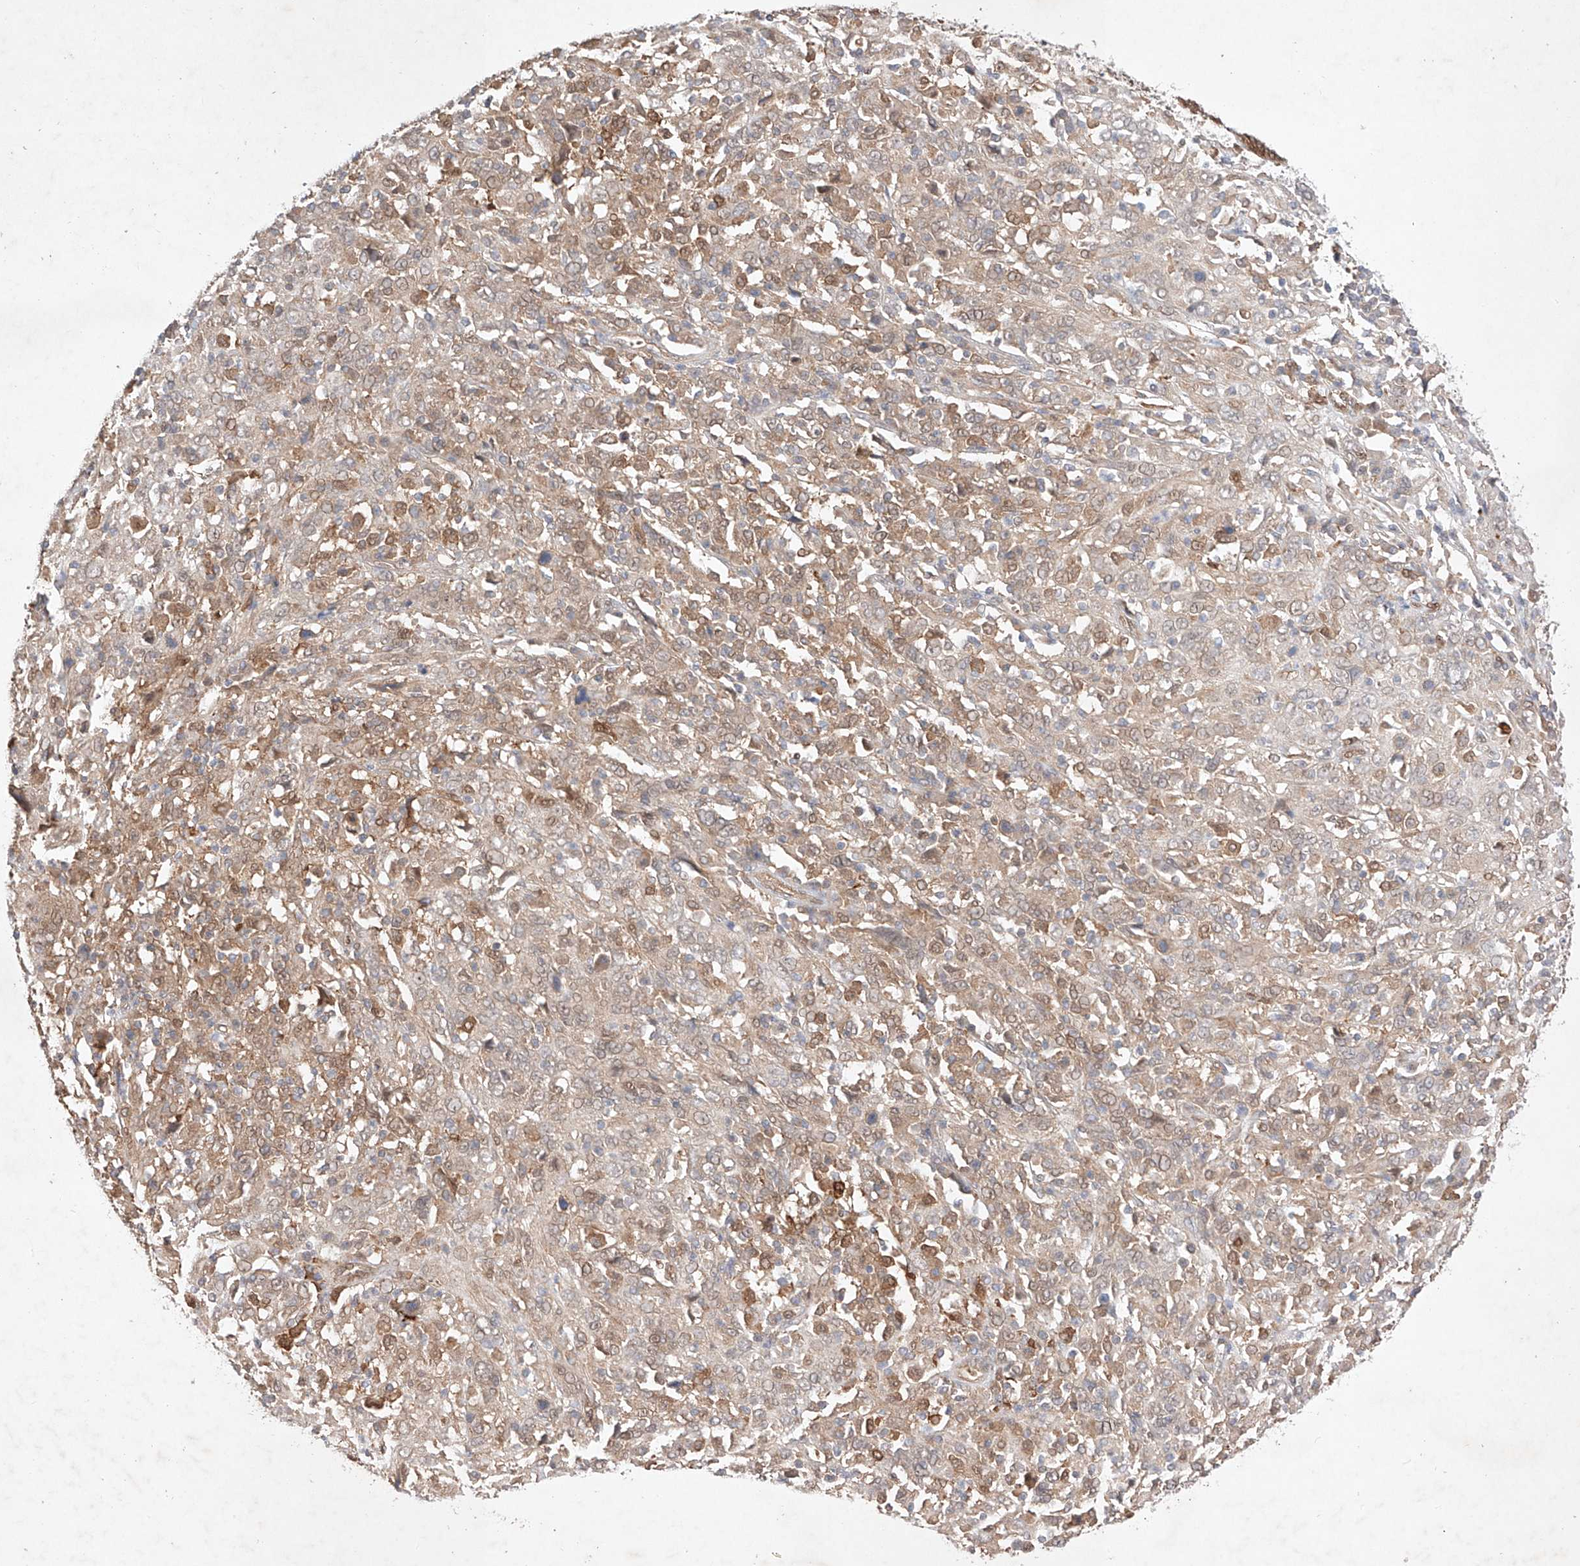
{"staining": {"intensity": "weak", "quantity": "25%-75%", "location": "cytoplasmic/membranous,nuclear"}, "tissue": "cervical cancer", "cell_type": "Tumor cells", "image_type": "cancer", "snomed": [{"axis": "morphology", "description": "Squamous cell carcinoma, NOS"}, {"axis": "topography", "description": "Cervix"}], "caption": "Protein expression analysis of squamous cell carcinoma (cervical) demonstrates weak cytoplasmic/membranous and nuclear staining in approximately 25%-75% of tumor cells. (DAB IHC, brown staining for protein, blue staining for nuclei).", "gene": "ZNF124", "patient": {"sex": "female", "age": 46}}